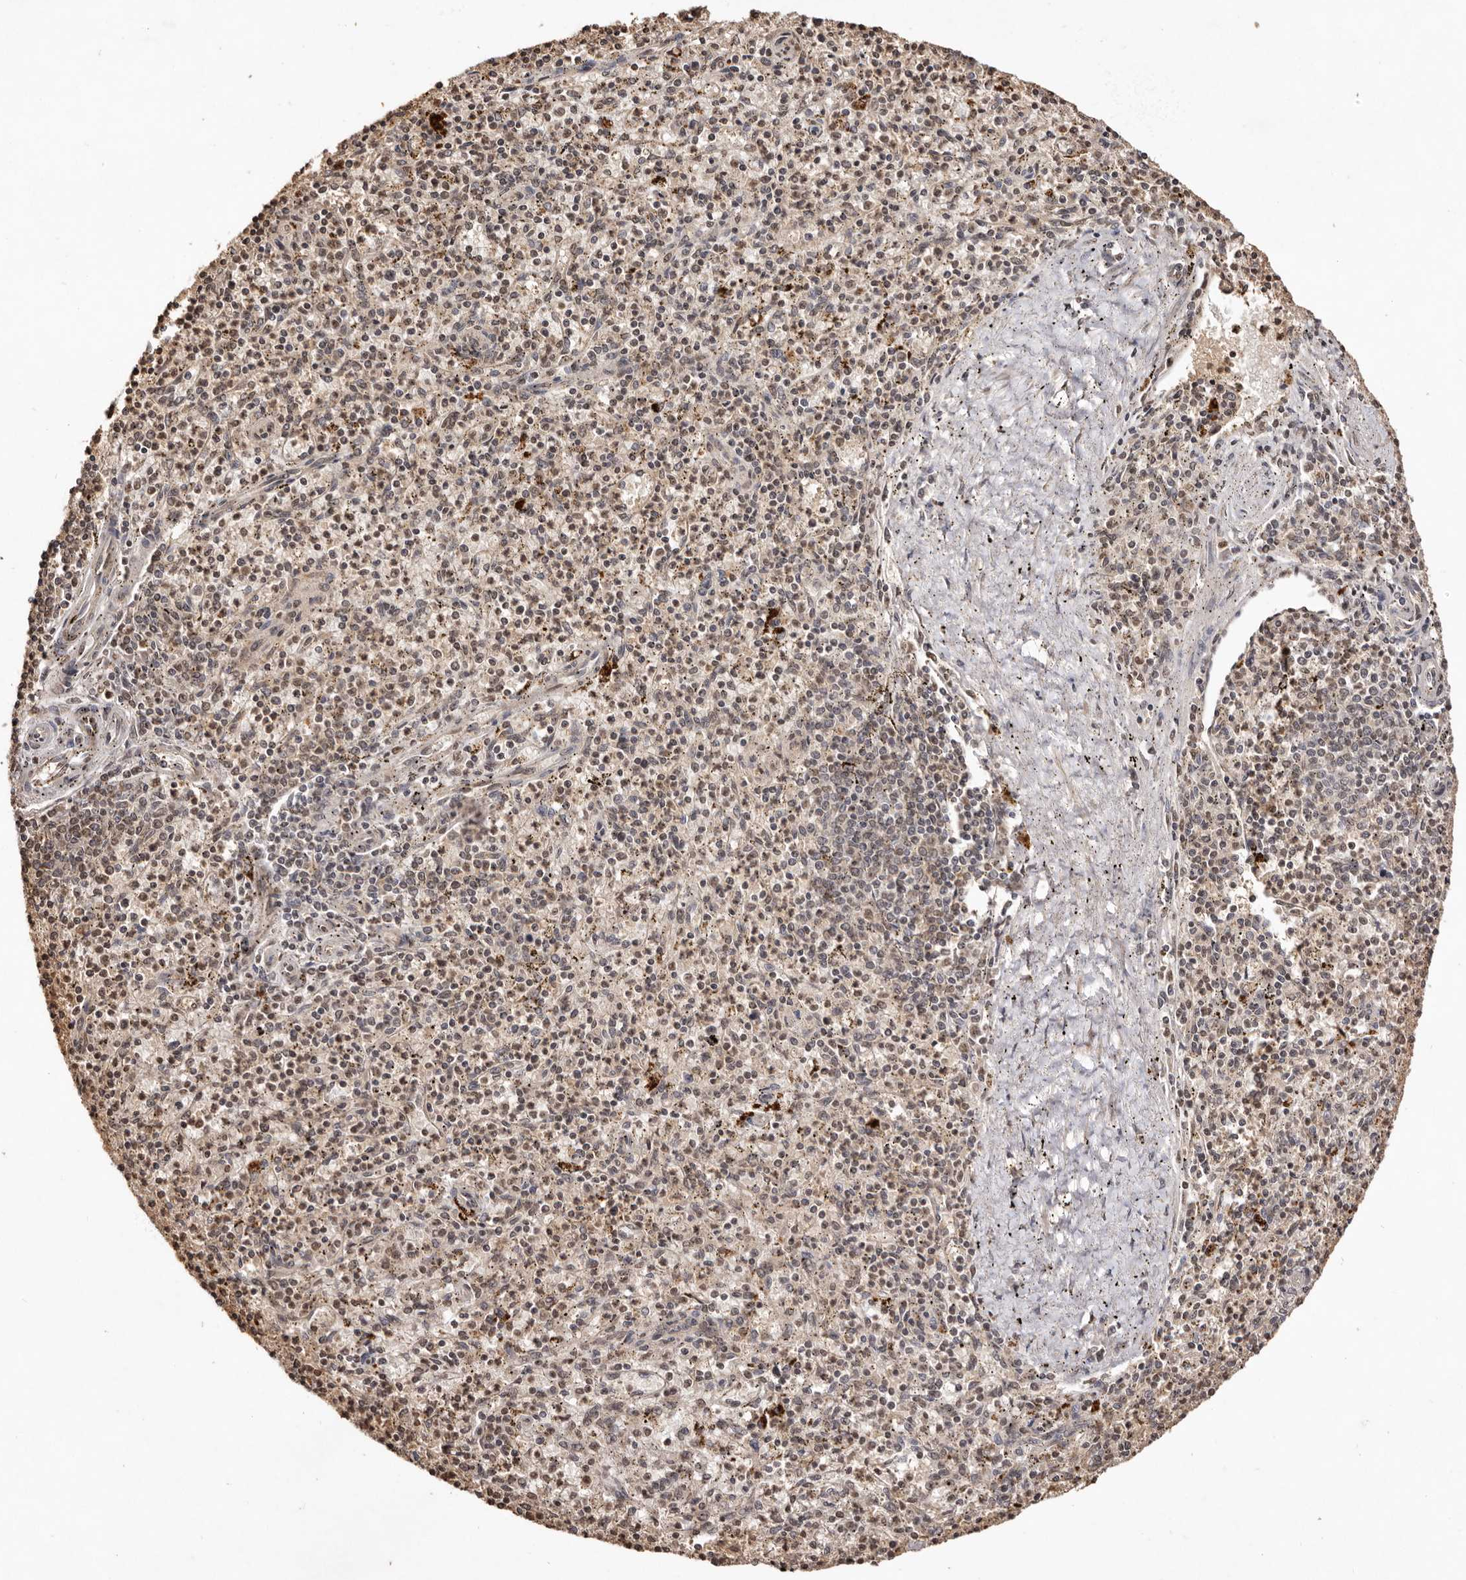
{"staining": {"intensity": "moderate", "quantity": ">75%", "location": "cytoplasmic/membranous,nuclear"}, "tissue": "spleen", "cell_type": "Cells in red pulp", "image_type": "normal", "snomed": [{"axis": "morphology", "description": "Normal tissue, NOS"}, {"axis": "topography", "description": "Spleen"}], "caption": "DAB immunohistochemical staining of benign spleen shows moderate cytoplasmic/membranous,nuclear protein expression in about >75% of cells in red pulp.", "gene": "NOTCH1", "patient": {"sex": "male", "age": 72}}